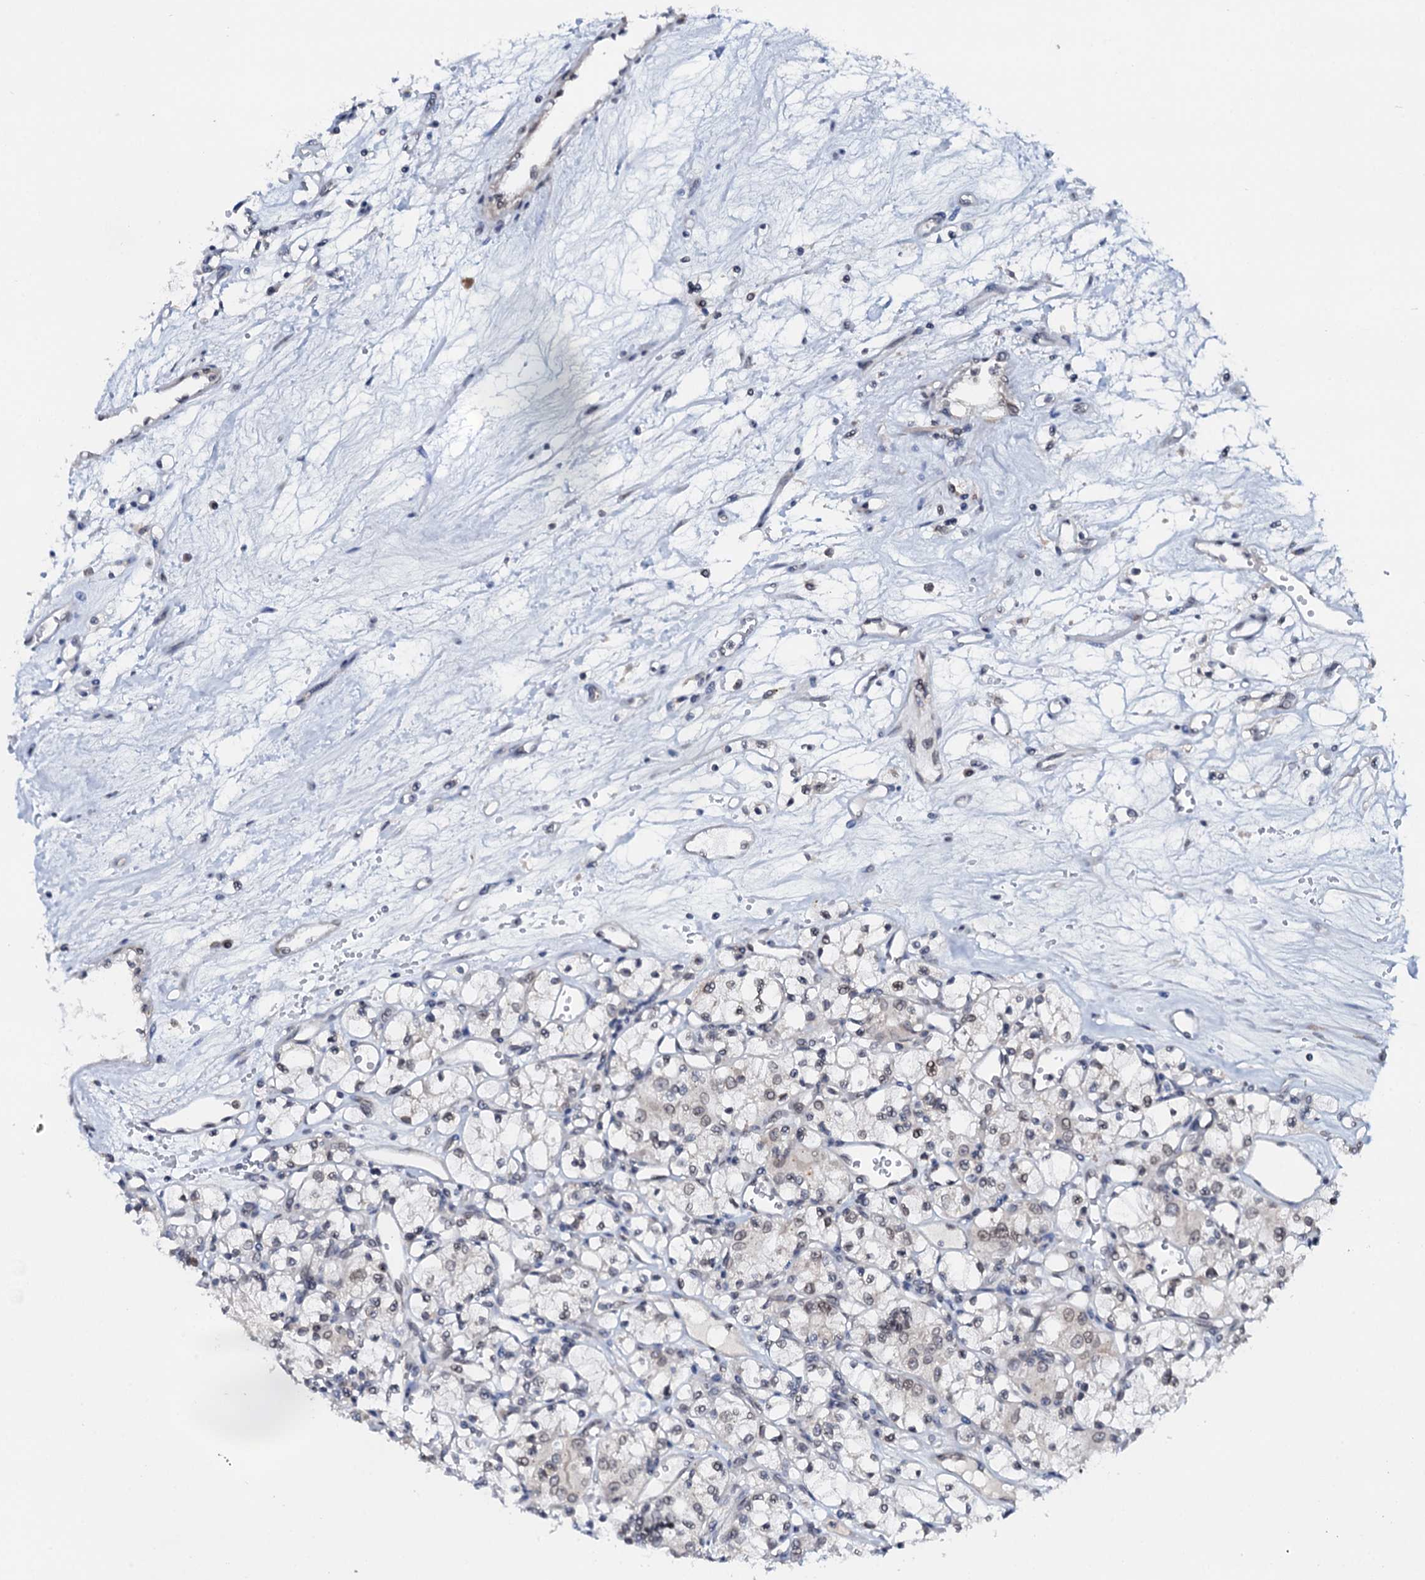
{"staining": {"intensity": "weak", "quantity": "<25%", "location": "nuclear"}, "tissue": "renal cancer", "cell_type": "Tumor cells", "image_type": "cancer", "snomed": [{"axis": "morphology", "description": "Adenocarcinoma, NOS"}, {"axis": "topography", "description": "Kidney"}], "caption": "IHC histopathology image of adenocarcinoma (renal) stained for a protein (brown), which displays no positivity in tumor cells.", "gene": "SNTA1", "patient": {"sex": "female", "age": 59}}